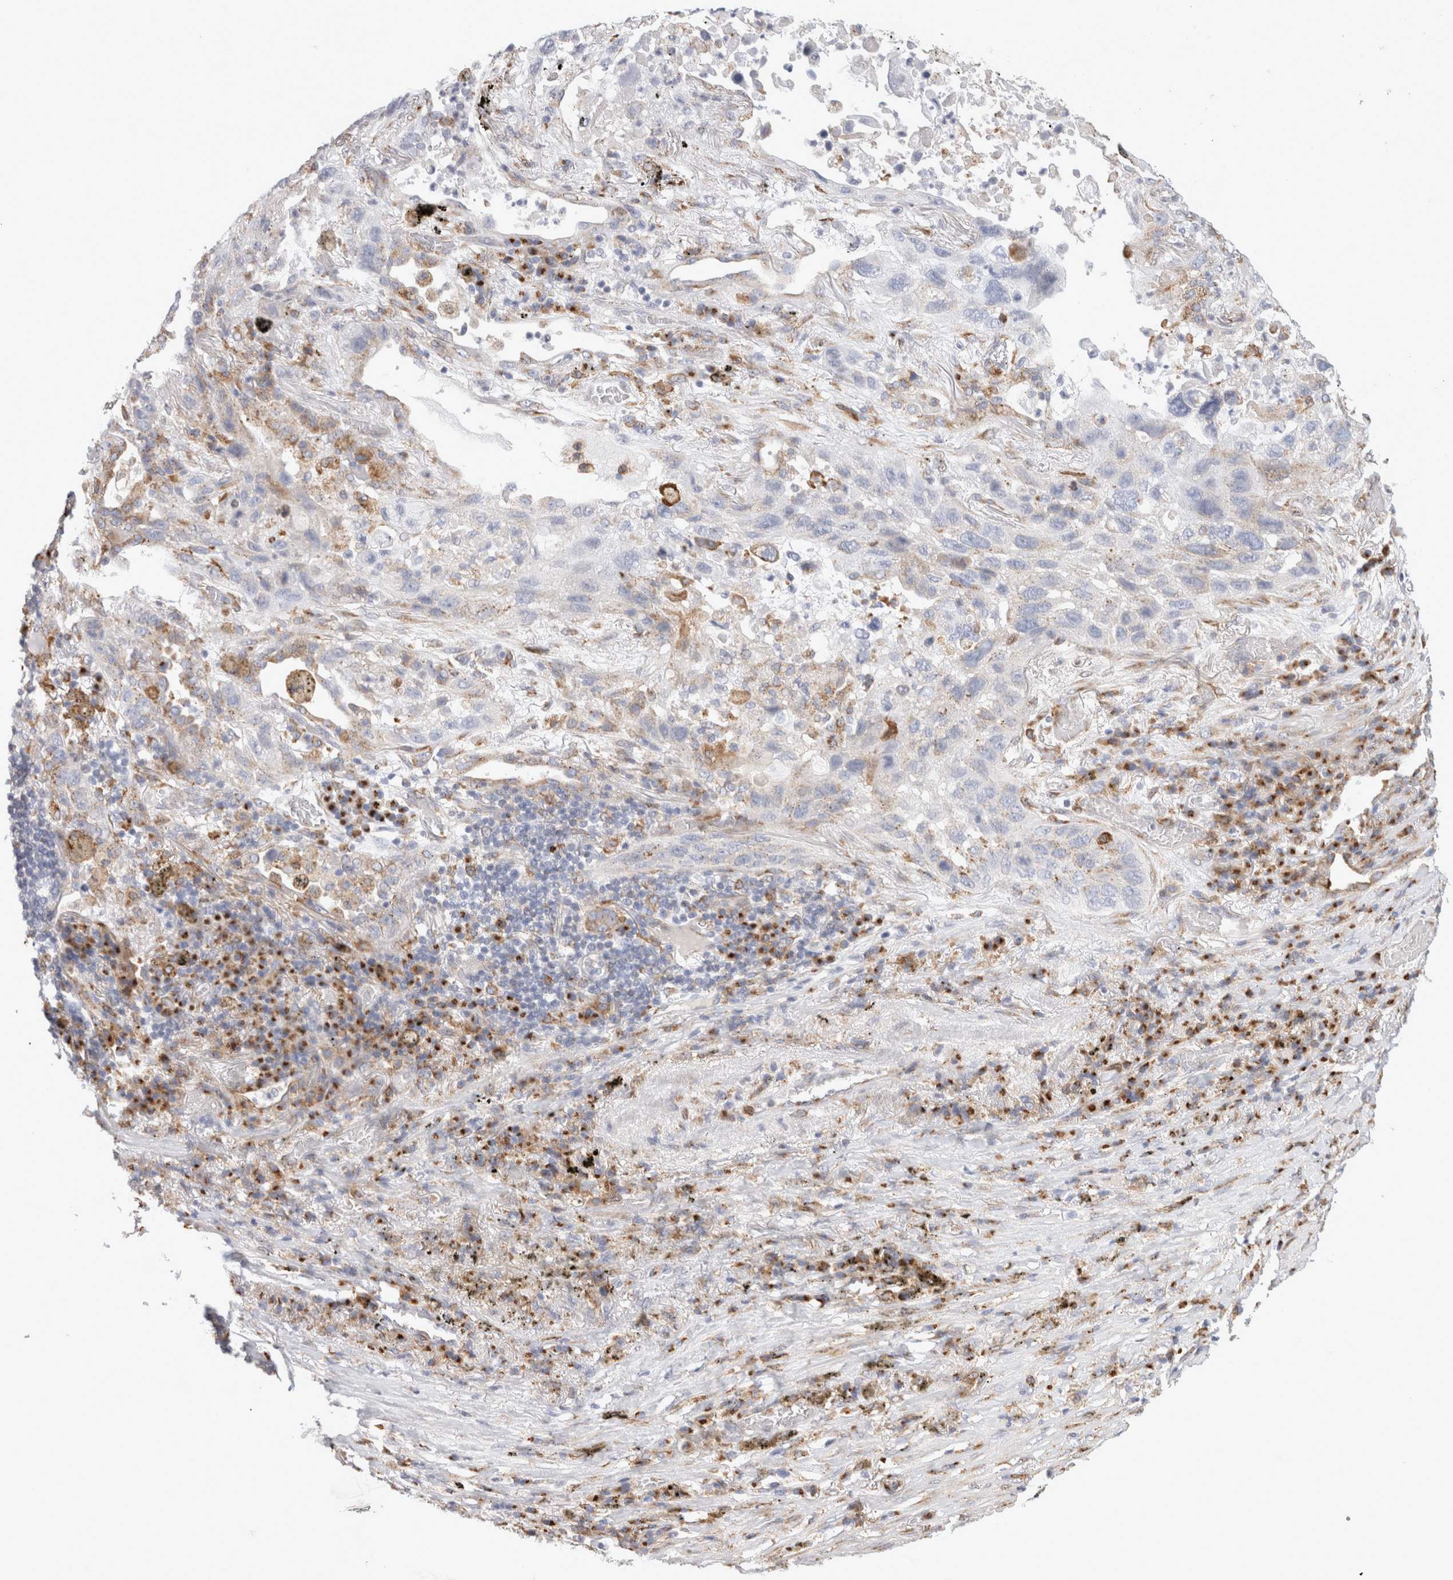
{"staining": {"intensity": "weak", "quantity": "<25%", "location": "cytoplasmic/membranous"}, "tissue": "lung cancer", "cell_type": "Tumor cells", "image_type": "cancer", "snomed": [{"axis": "morphology", "description": "Squamous cell carcinoma, NOS"}, {"axis": "topography", "description": "Lung"}], "caption": "High magnification brightfield microscopy of squamous cell carcinoma (lung) stained with DAB (brown) and counterstained with hematoxylin (blue): tumor cells show no significant expression. The staining was performed using DAB (3,3'-diaminobenzidine) to visualize the protein expression in brown, while the nuclei were stained in blue with hematoxylin (Magnification: 20x).", "gene": "MCFD2", "patient": {"sex": "male", "age": 57}}